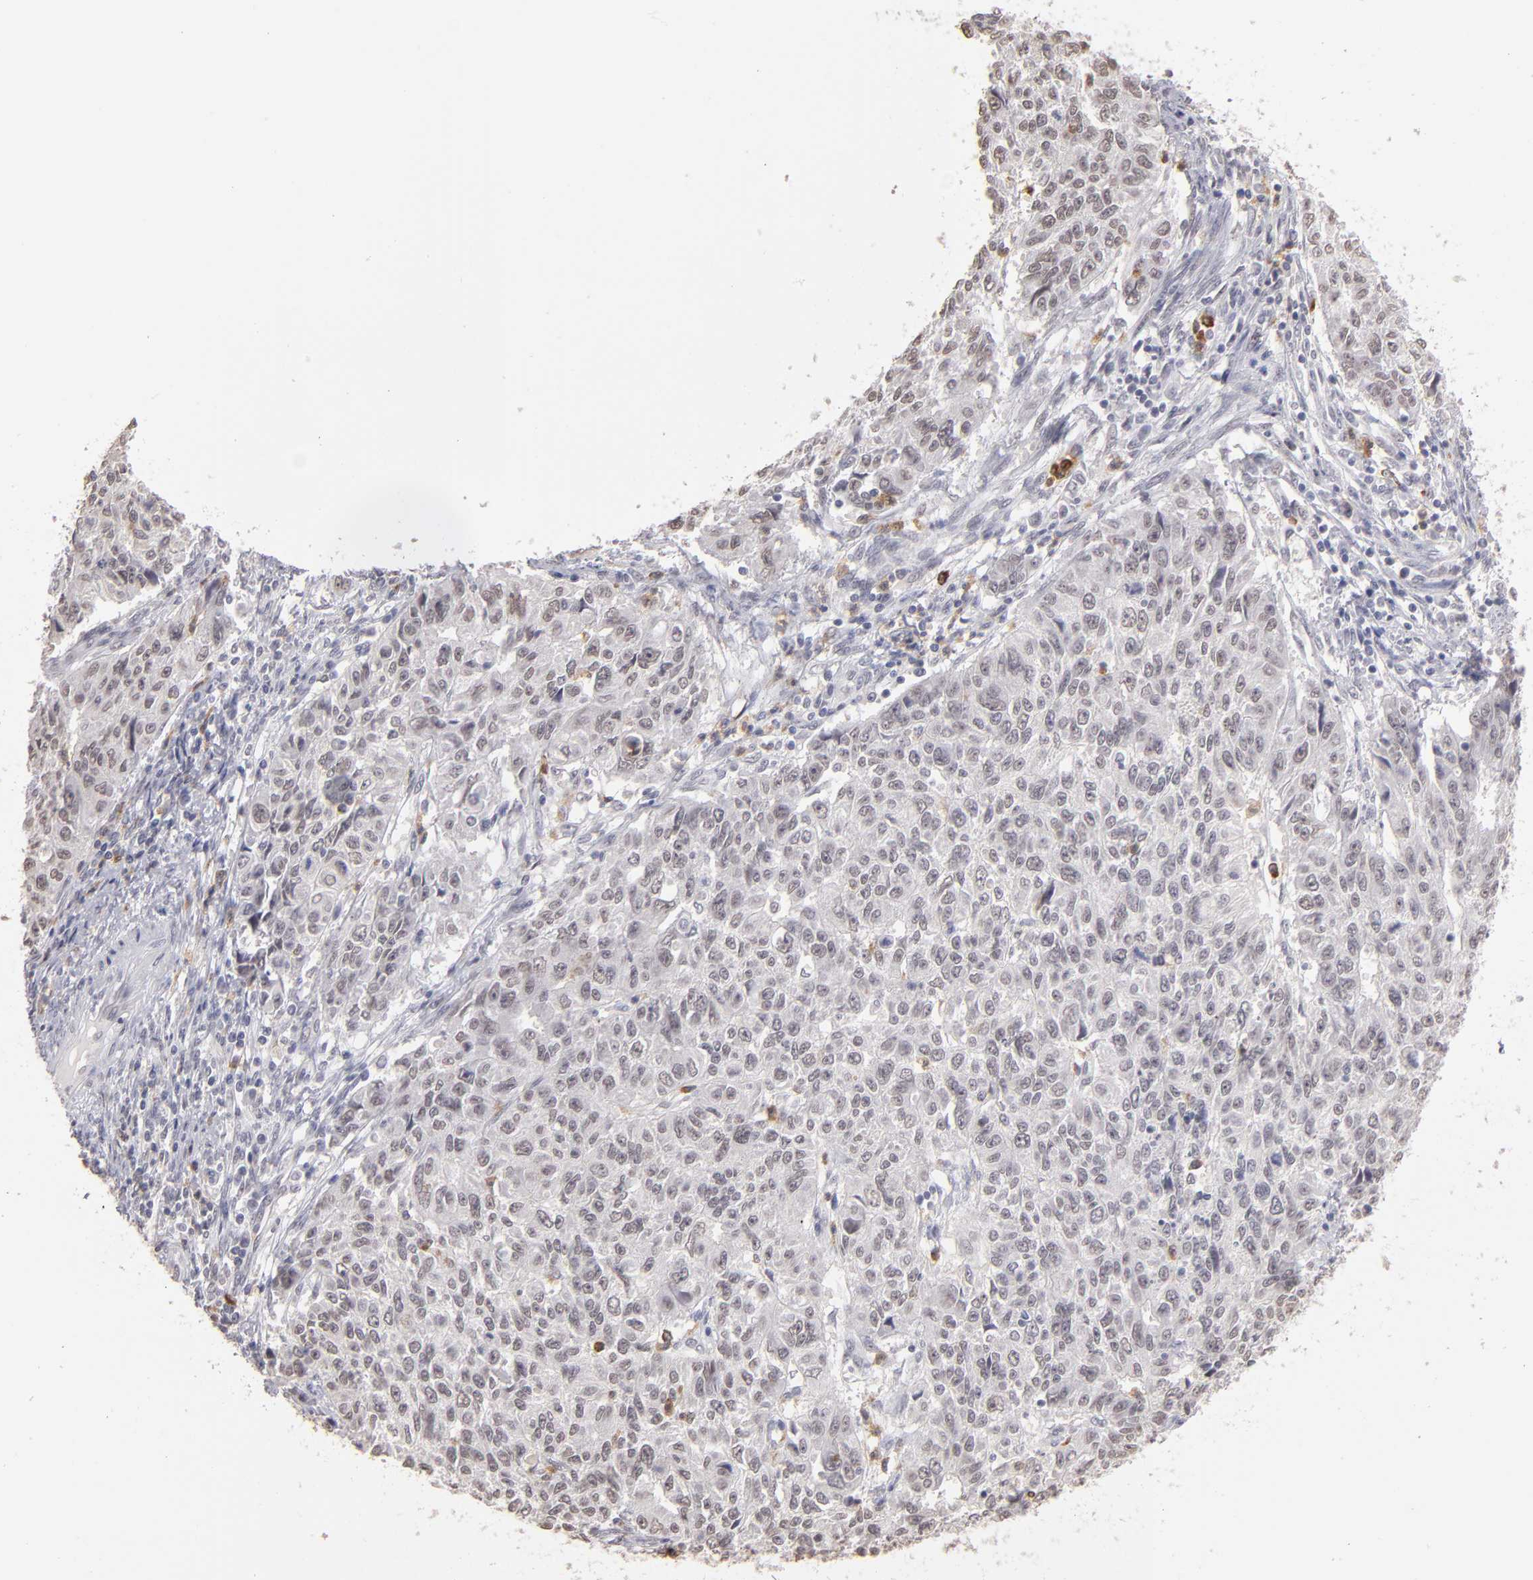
{"staining": {"intensity": "weak", "quantity": "<25%", "location": "nuclear"}, "tissue": "endometrial cancer", "cell_type": "Tumor cells", "image_type": "cancer", "snomed": [{"axis": "morphology", "description": "Adenocarcinoma, NOS"}, {"axis": "topography", "description": "Endometrium"}], "caption": "Tumor cells show no significant expression in endometrial cancer (adenocarcinoma). (DAB (3,3'-diaminobenzidine) IHC, high magnification).", "gene": "MGAM", "patient": {"sex": "female", "age": 42}}